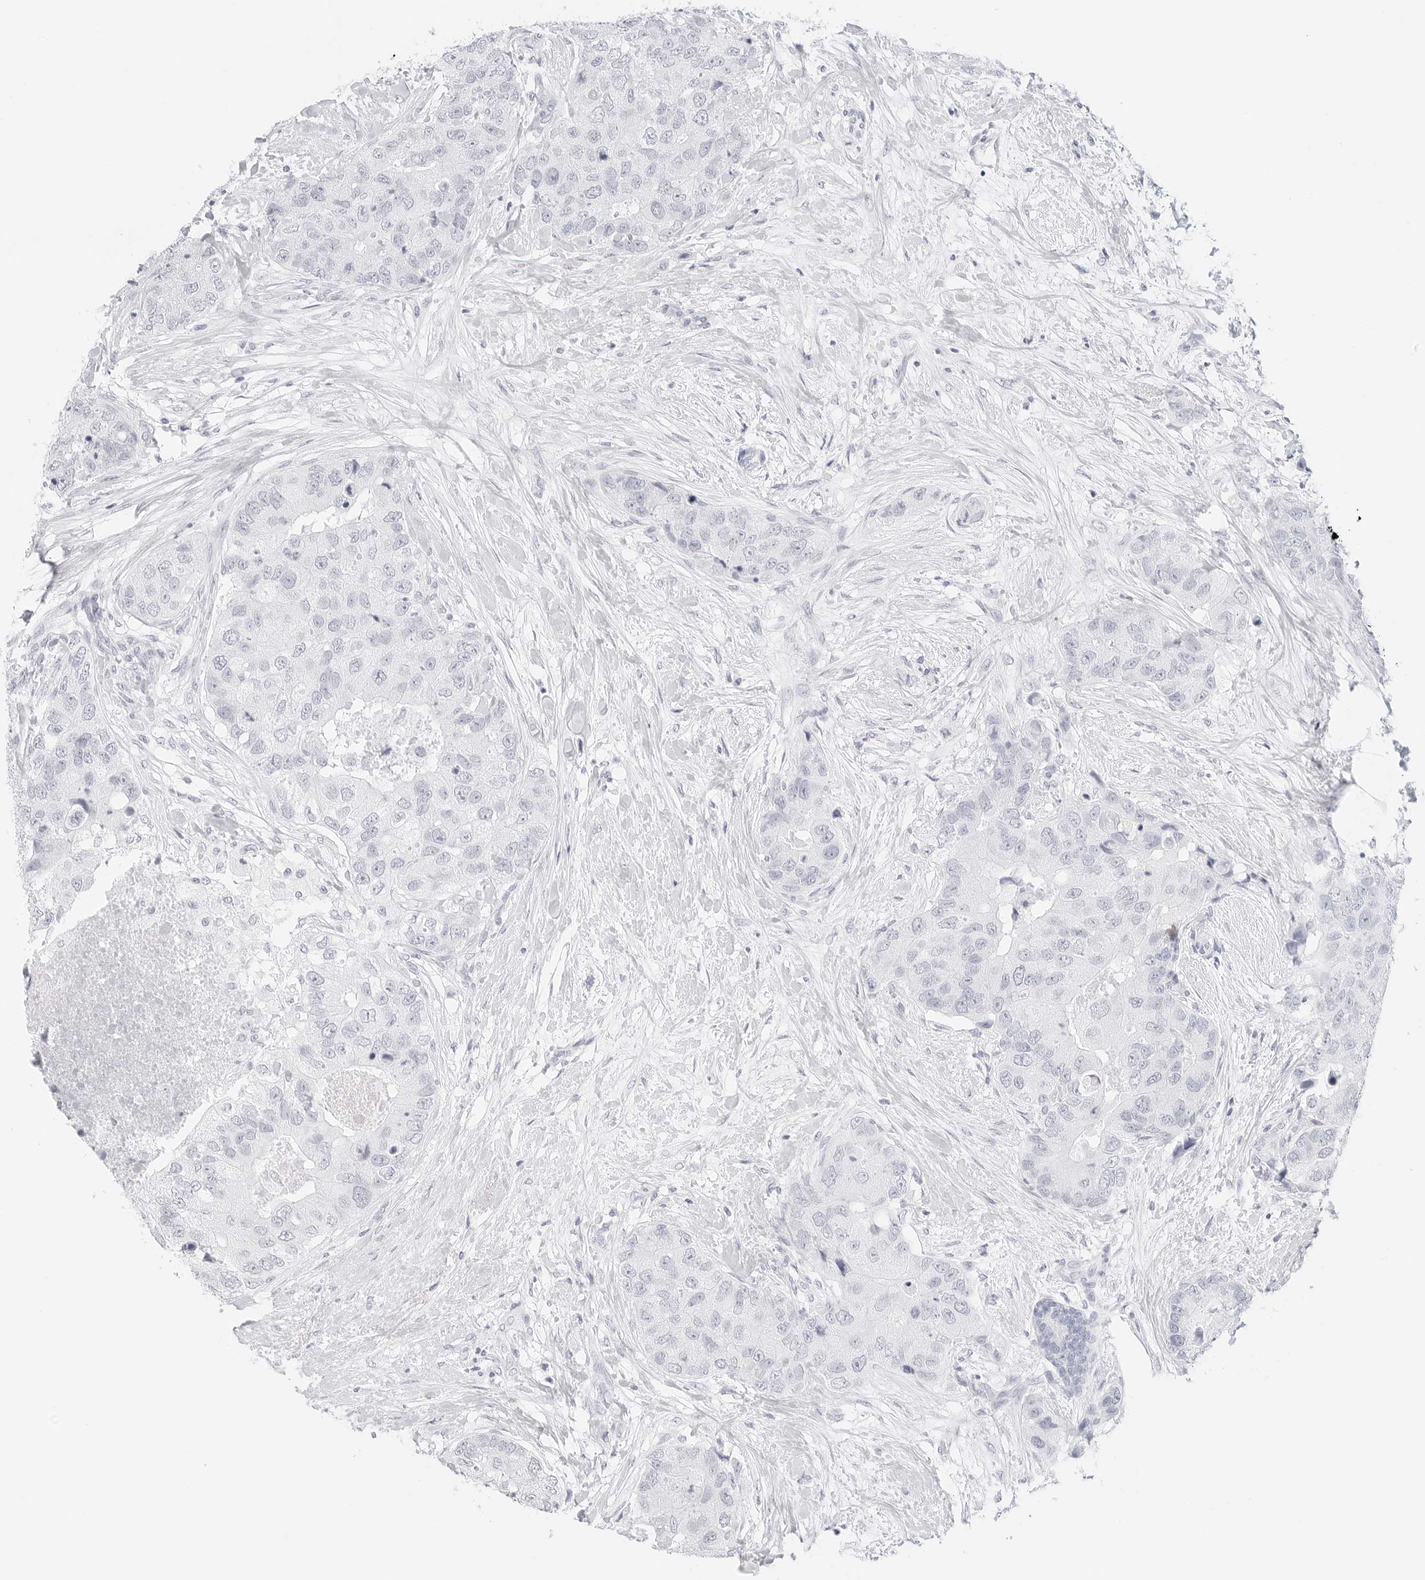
{"staining": {"intensity": "negative", "quantity": "none", "location": "none"}, "tissue": "breast cancer", "cell_type": "Tumor cells", "image_type": "cancer", "snomed": [{"axis": "morphology", "description": "Duct carcinoma"}, {"axis": "topography", "description": "Breast"}], "caption": "Human breast cancer stained for a protein using immunohistochemistry (IHC) exhibits no expression in tumor cells.", "gene": "TFF2", "patient": {"sex": "female", "age": 62}}